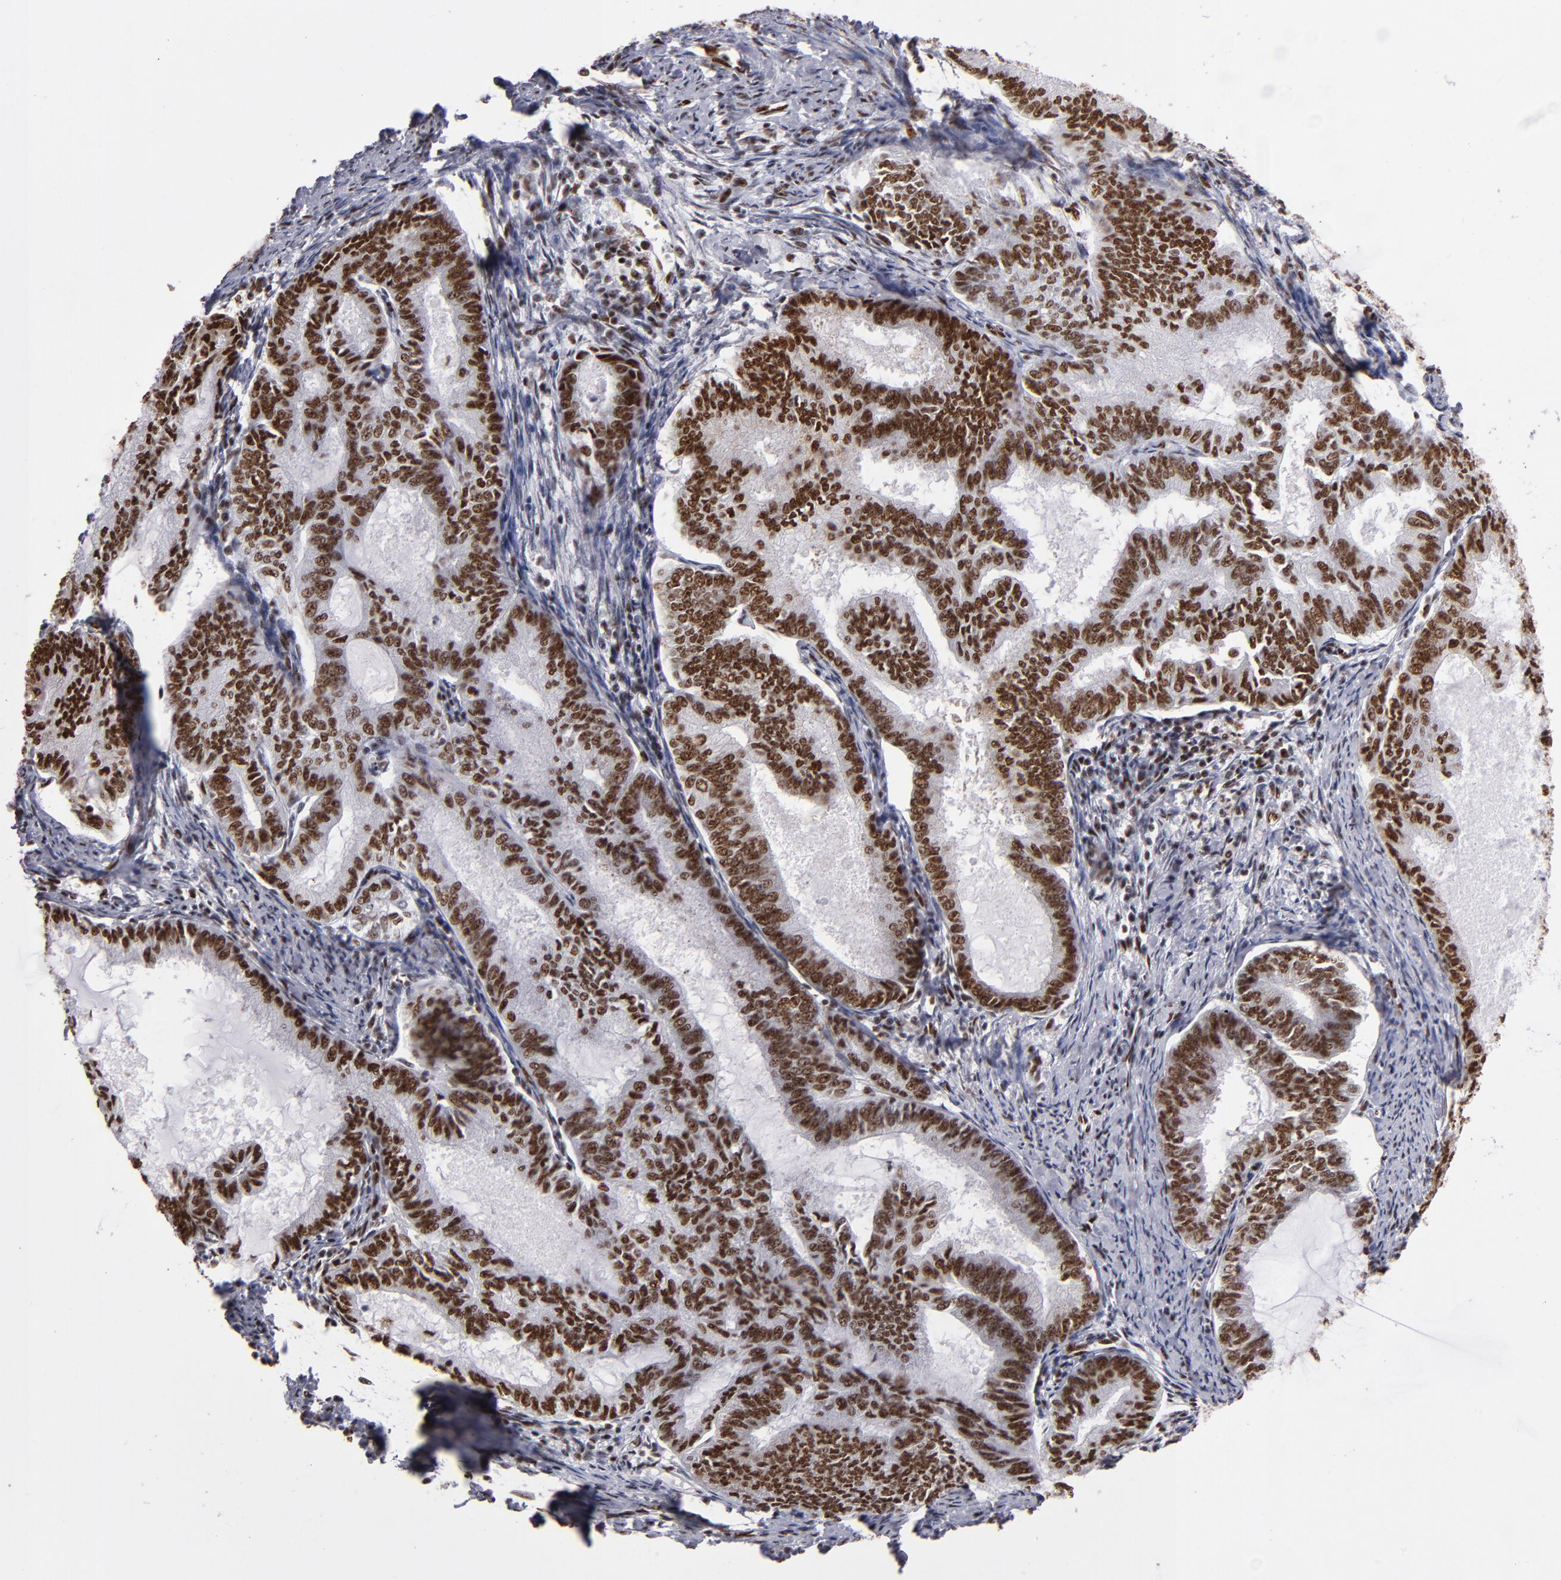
{"staining": {"intensity": "strong", "quantity": ">75%", "location": "nuclear"}, "tissue": "endometrial cancer", "cell_type": "Tumor cells", "image_type": "cancer", "snomed": [{"axis": "morphology", "description": "Adenocarcinoma, NOS"}, {"axis": "topography", "description": "Endometrium"}], "caption": "Endometrial adenocarcinoma stained with DAB immunohistochemistry exhibits high levels of strong nuclear positivity in approximately >75% of tumor cells.", "gene": "MRE11", "patient": {"sex": "female", "age": 86}}